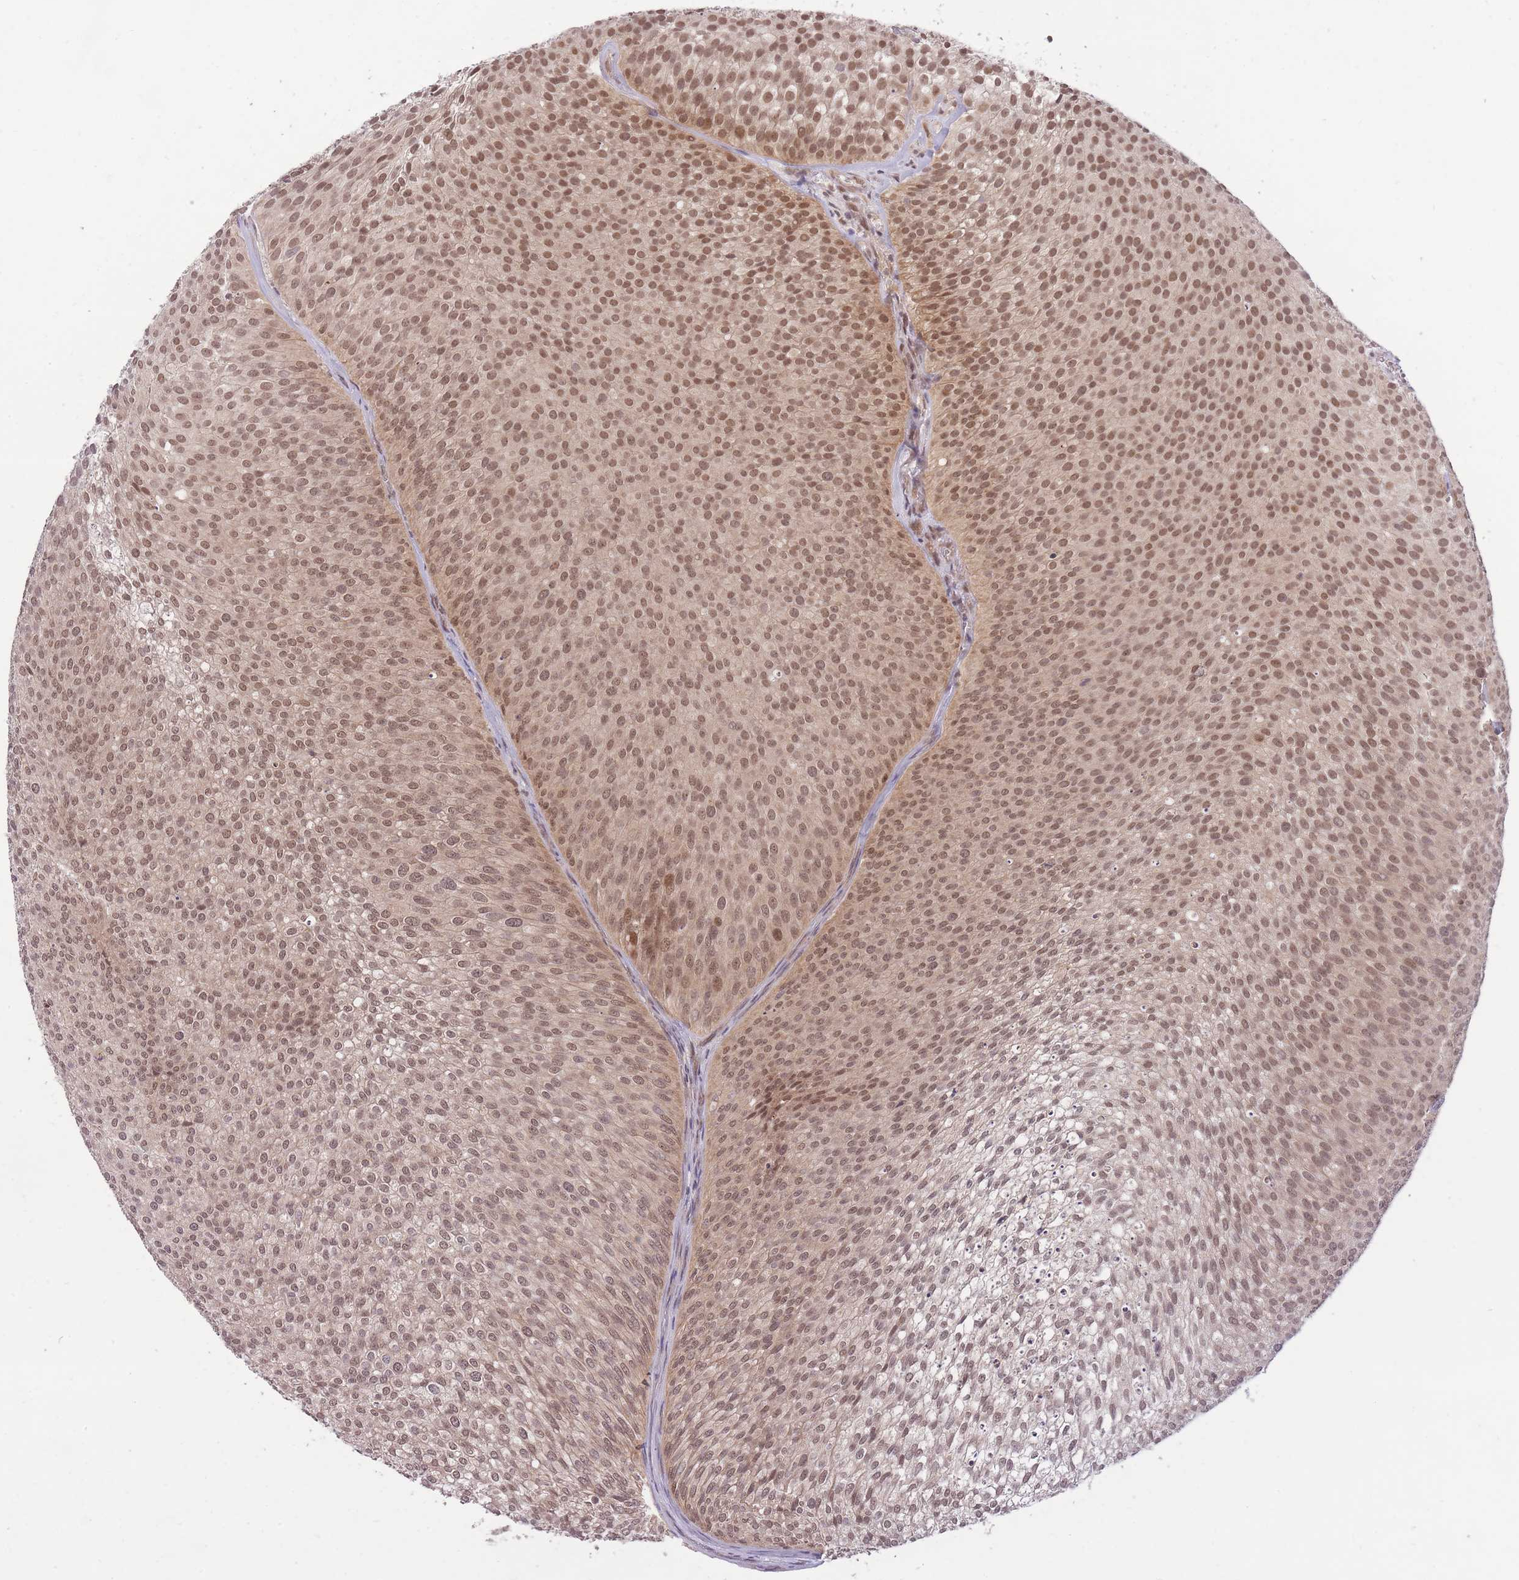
{"staining": {"intensity": "moderate", "quantity": ">75%", "location": "nuclear"}, "tissue": "urothelial cancer", "cell_type": "Tumor cells", "image_type": "cancer", "snomed": [{"axis": "morphology", "description": "Urothelial carcinoma, Low grade"}, {"axis": "topography", "description": "Urinary bladder"}], "caption": "Protein staining by immunohistochemistry displays moderate nuclear positivity in about >75% of tumor cells in urothelial cancer. The staining was performed using DAB (3,3'-diaminobenzidine), with brown indicating positive protein expression. Nuclei are stained blue with hematoxylin.", "gene": "ELOA2", "patient": {"sex": "male", "age": 91}}